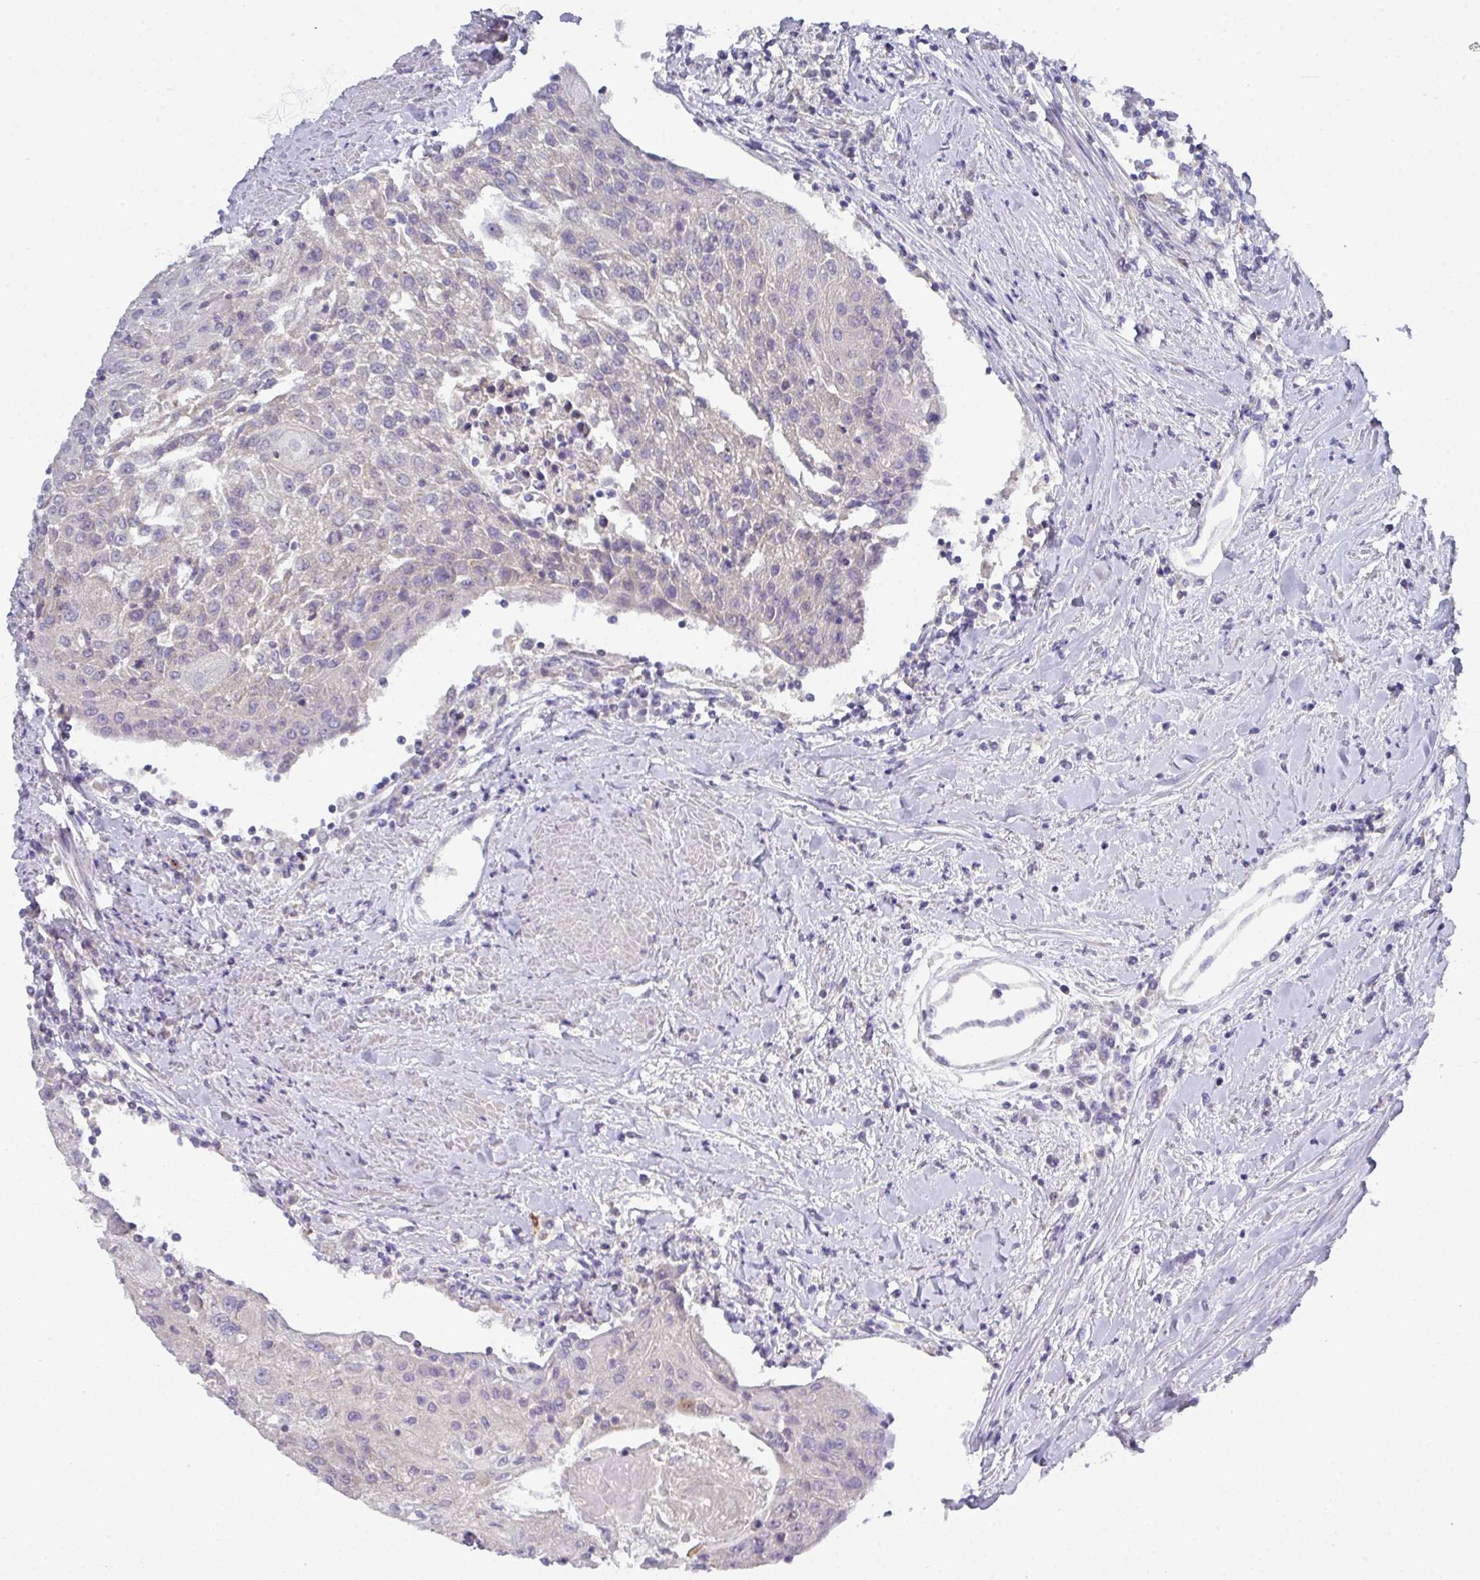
{"staining": {"intensity": "negative", "quantity": "none", "location": "none"}, "tissue": "urothelial cancer", "cell_type": "Tumor cells", "image_type": "cancer", "snomed": [{"axis": "morphology", "description": "Urothelial carcinoma, High grade"}, {"axis": "topography", "description": "Urinary bladder"}], "caption": "DAB (3,3'-diaminobenzidine) immunohistochemical staining of urothelial carcinoma (high-grade) displays no significant expression in tumor cells.", "gene": "DCAF12L2", "patient": {"sex": "female", "age": 85}}